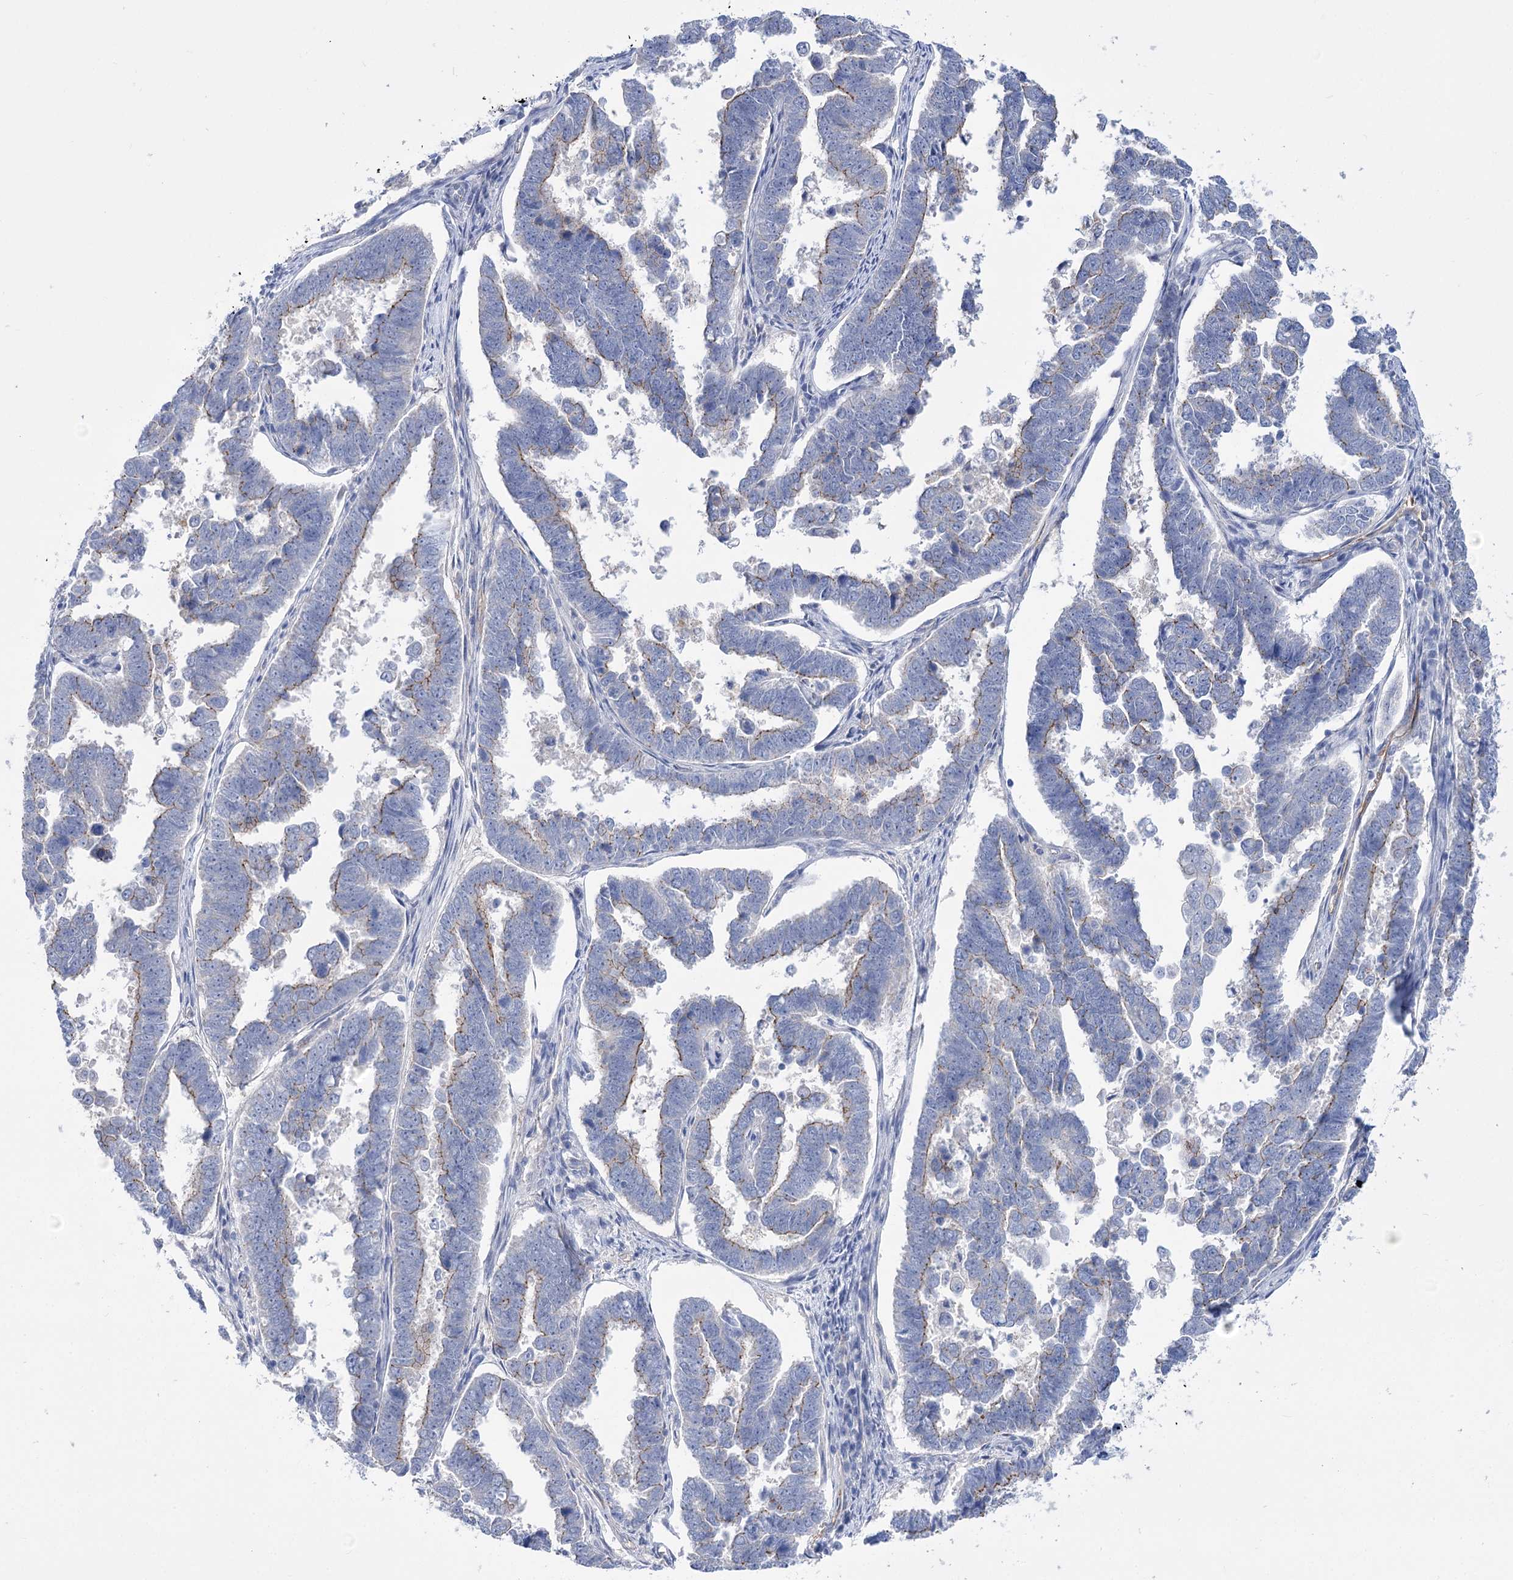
{"staining": {"intensity": "weak", "quantity": "25%-75%", "location": "cytoplasmic/membranous"}, "tissue": "endometrial cancer", "cell_type": "Tumor cells", "image_type": "cancer", "snomed": [{"axis": "morphology", "description": "Adenocarcinoma, NOS"}, {"axis": "topography", "description": "Endometrium"}], "caption": "This image exhibits endometrial cancer (adenocarcinoma) stained with IHC to label a protein in brown. The cytoplasmic/membranous of tumor cells show weak positivity for the protein. Nuclei are counter-stained blue.", "gene": "LRRC34", "patient": {"sex": "female", "age": 75}}